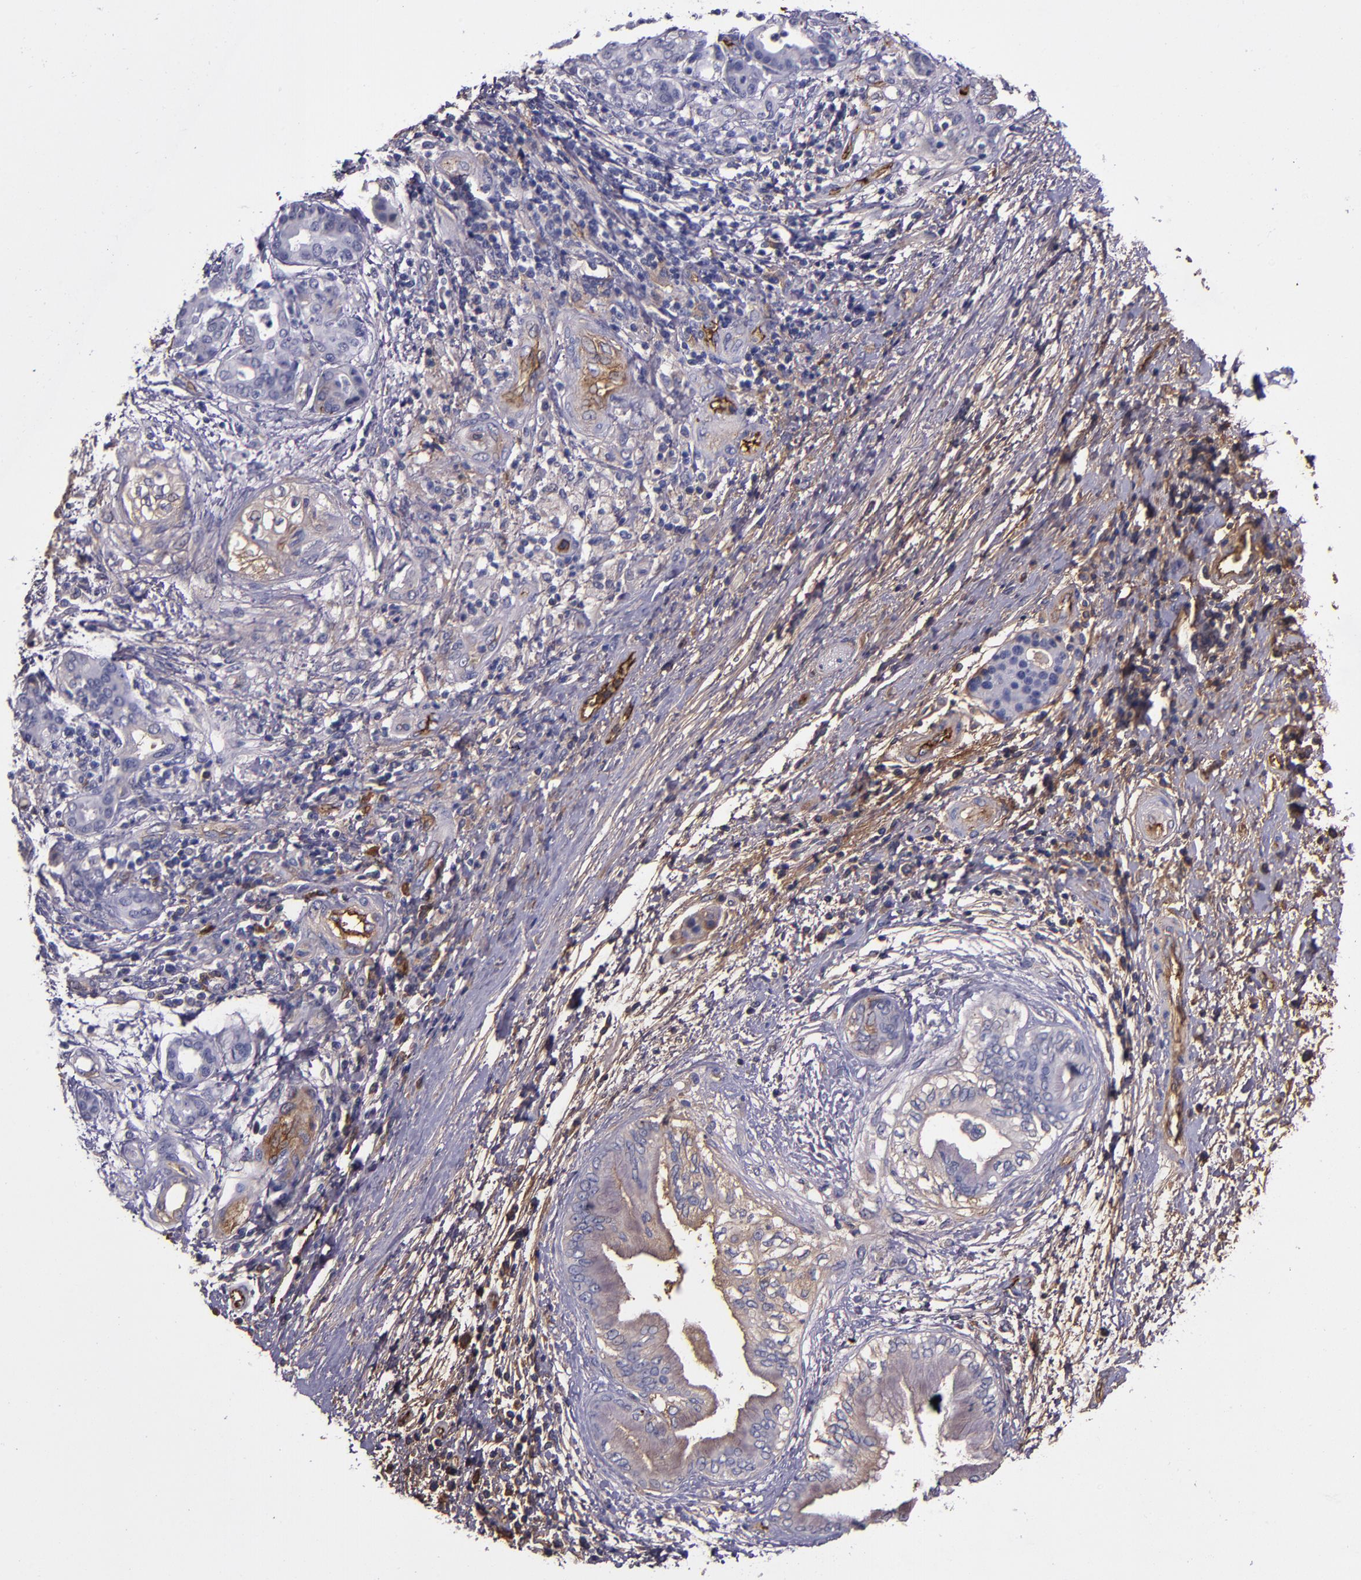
{"staining": {"intensity": "moderate", "quantity": "<25%", "location": "cytoplasmic/membranous"}, "tissue": "pancreatic cancer", "cell_type": "Tumor cells", "image_type": "cancer", "snomed": [{"axis": "morphology", "description": "Adenocarcinoma, NOS"}, {"axis": "topography", "description": "Pancreas"}], "caption": "This photomicrograph shows IHC staining of pancreatic cancer (adenocarcinoma), with low moderate cytoplasmic/membranous staining in approximately <25% of tumor cells.", "gene": "A2M", "patient": {"sex": "female", "age": 70}}